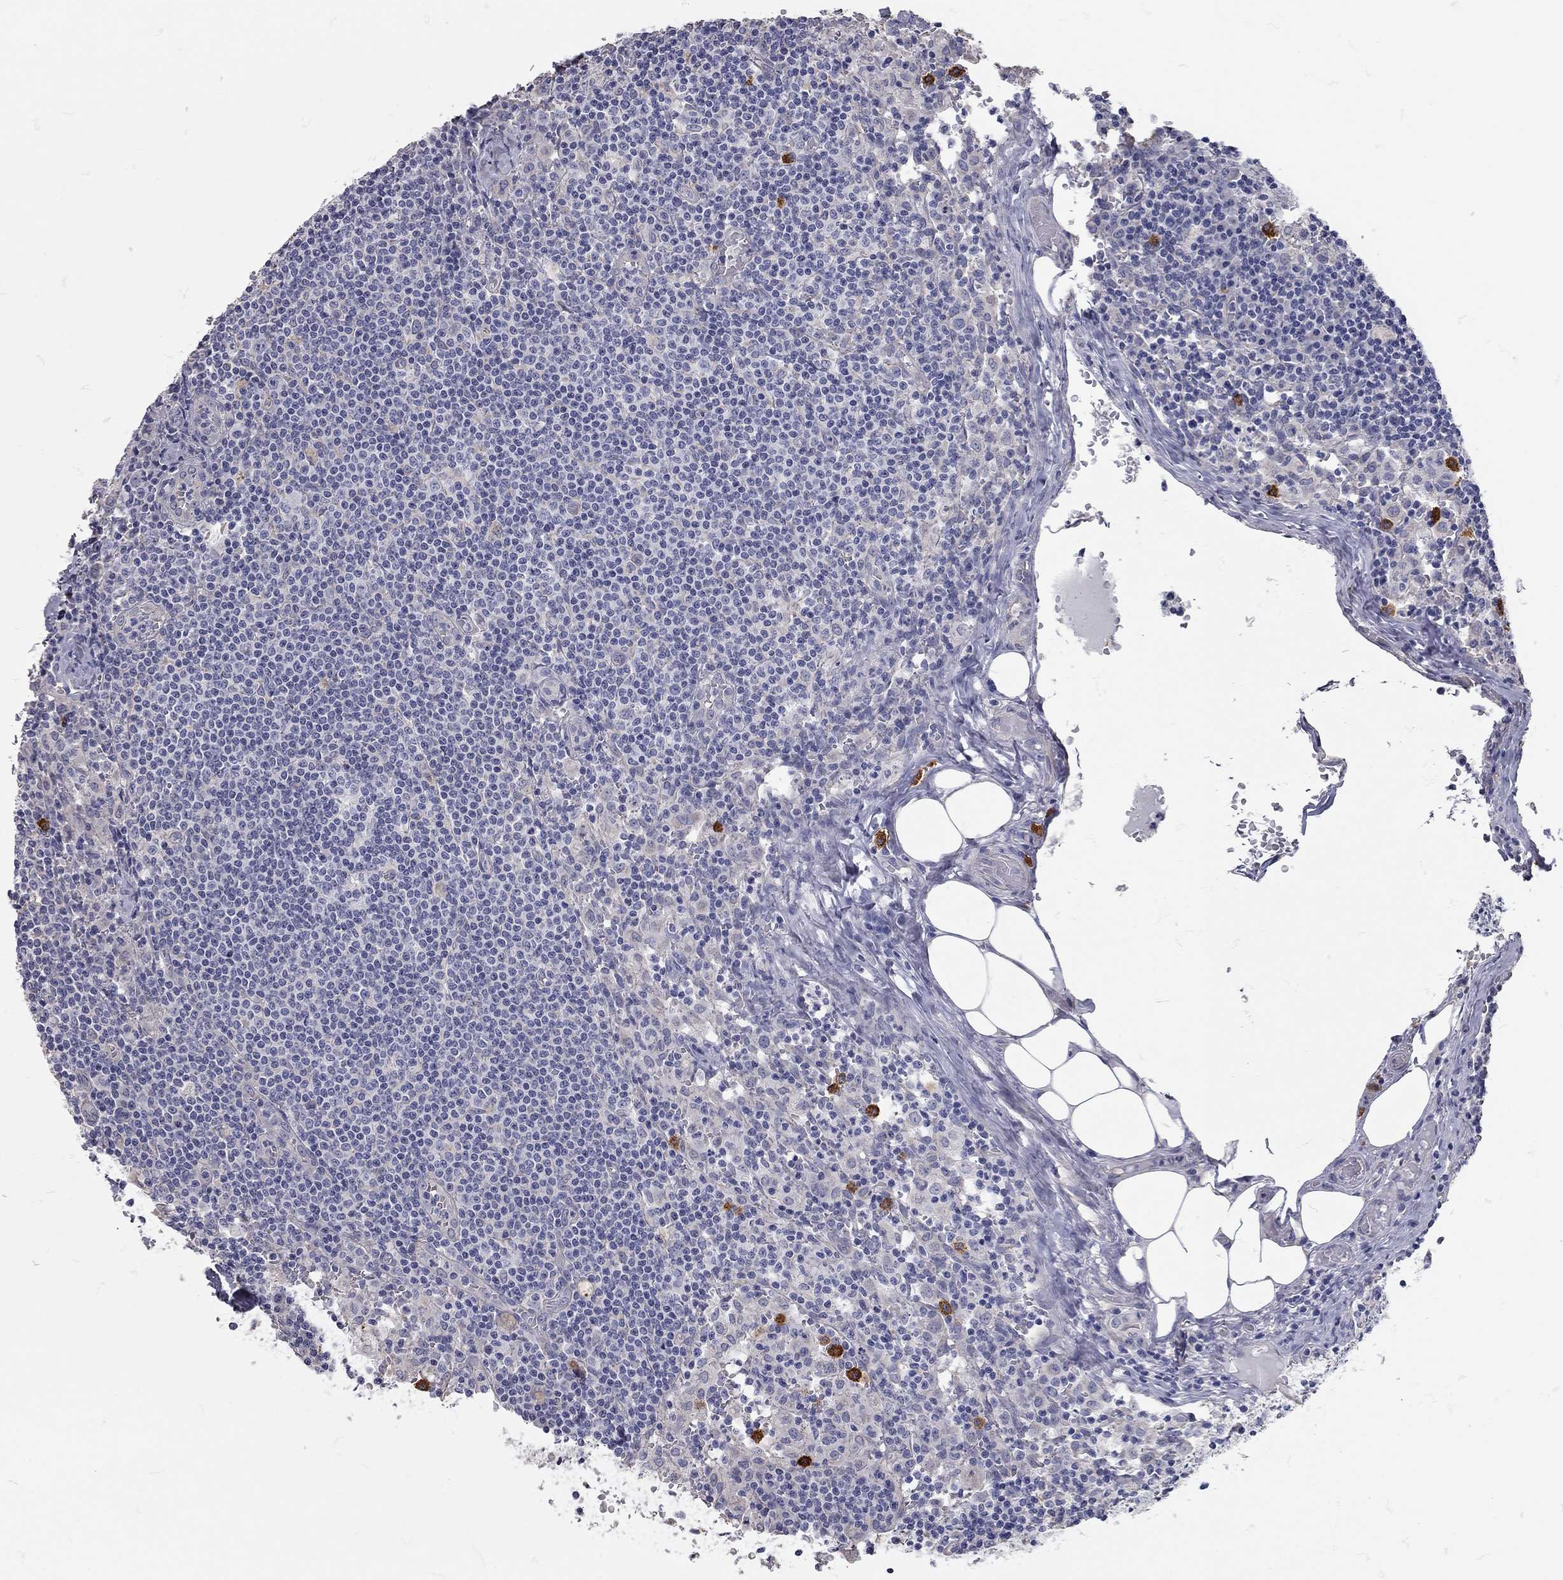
{"staining": {"intensity": "negative", "quantity": "none", "location": "none"}, "tissue": "lymph node", "cell_type": "Germinal center cells", "image_type": "normal", "snomed": [{"axis": "morphology", "description": "Normal tissue, NOS"}, {"axis": "topography", "description": "Lymph node"}], "caption": "A high-resolution image shows IHC staining of benign lymph node, which exhibits no significant expression in germinal center cells.", "gene": "C10orf90", "patient": {"sex": "male", "age": 62}}